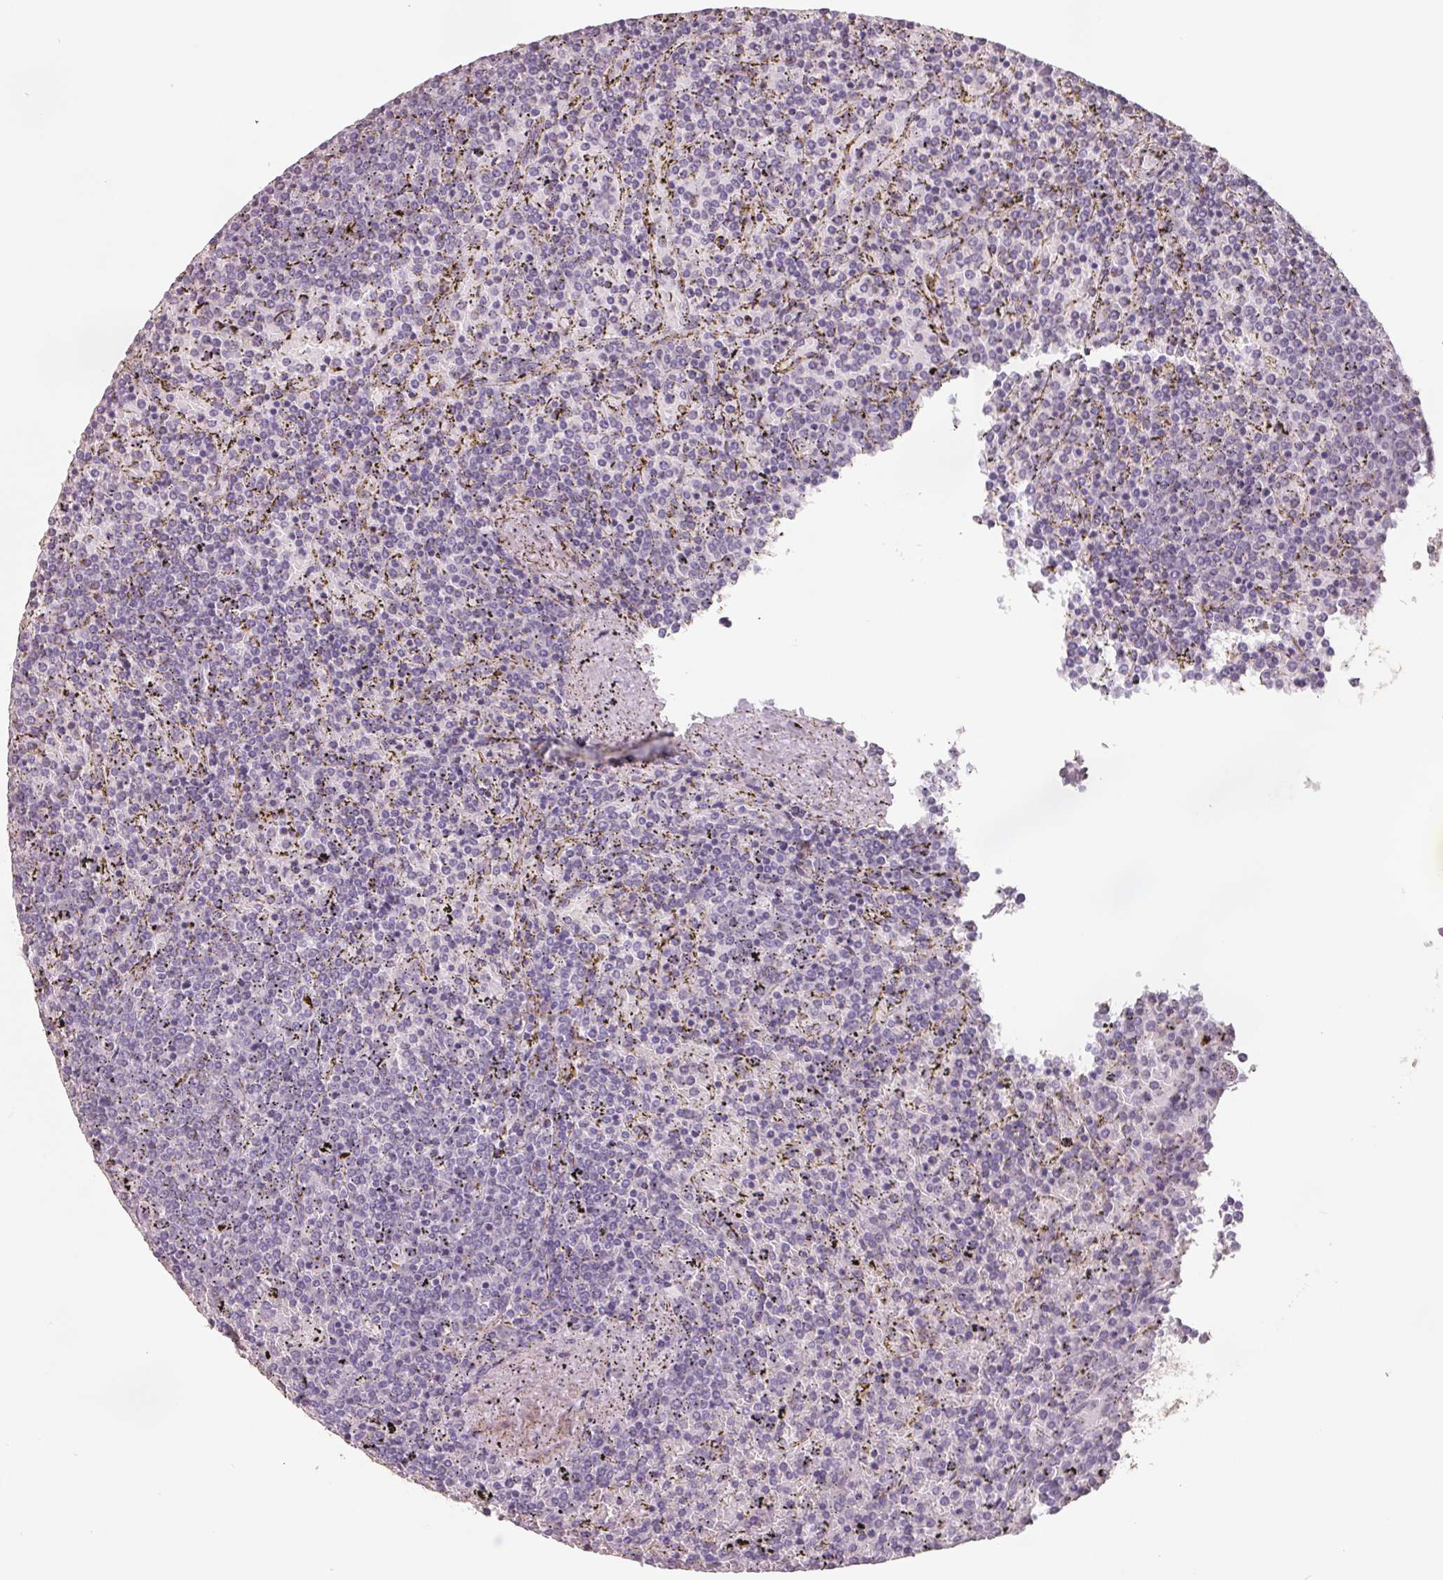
{"staining": {"intensity": "negative", "quantity": "none", "location": "none"}, "tissue": "lymphoma", "cell_type": "Tumor cells", "image_type": "cancer", "snomed": [{"axis": "morphology", "description": "Malignant lymphoma, non-Hodgkin's type, Low grade"}, {"axis": "topography", "description": "Spleen"}], "caption": "Tumor cells show no significant expression in low-grade malignant lymphoma, non-Hodgkin's type.", "gene": "FTCD", "patient": {"sex": "female", "age": 77}}